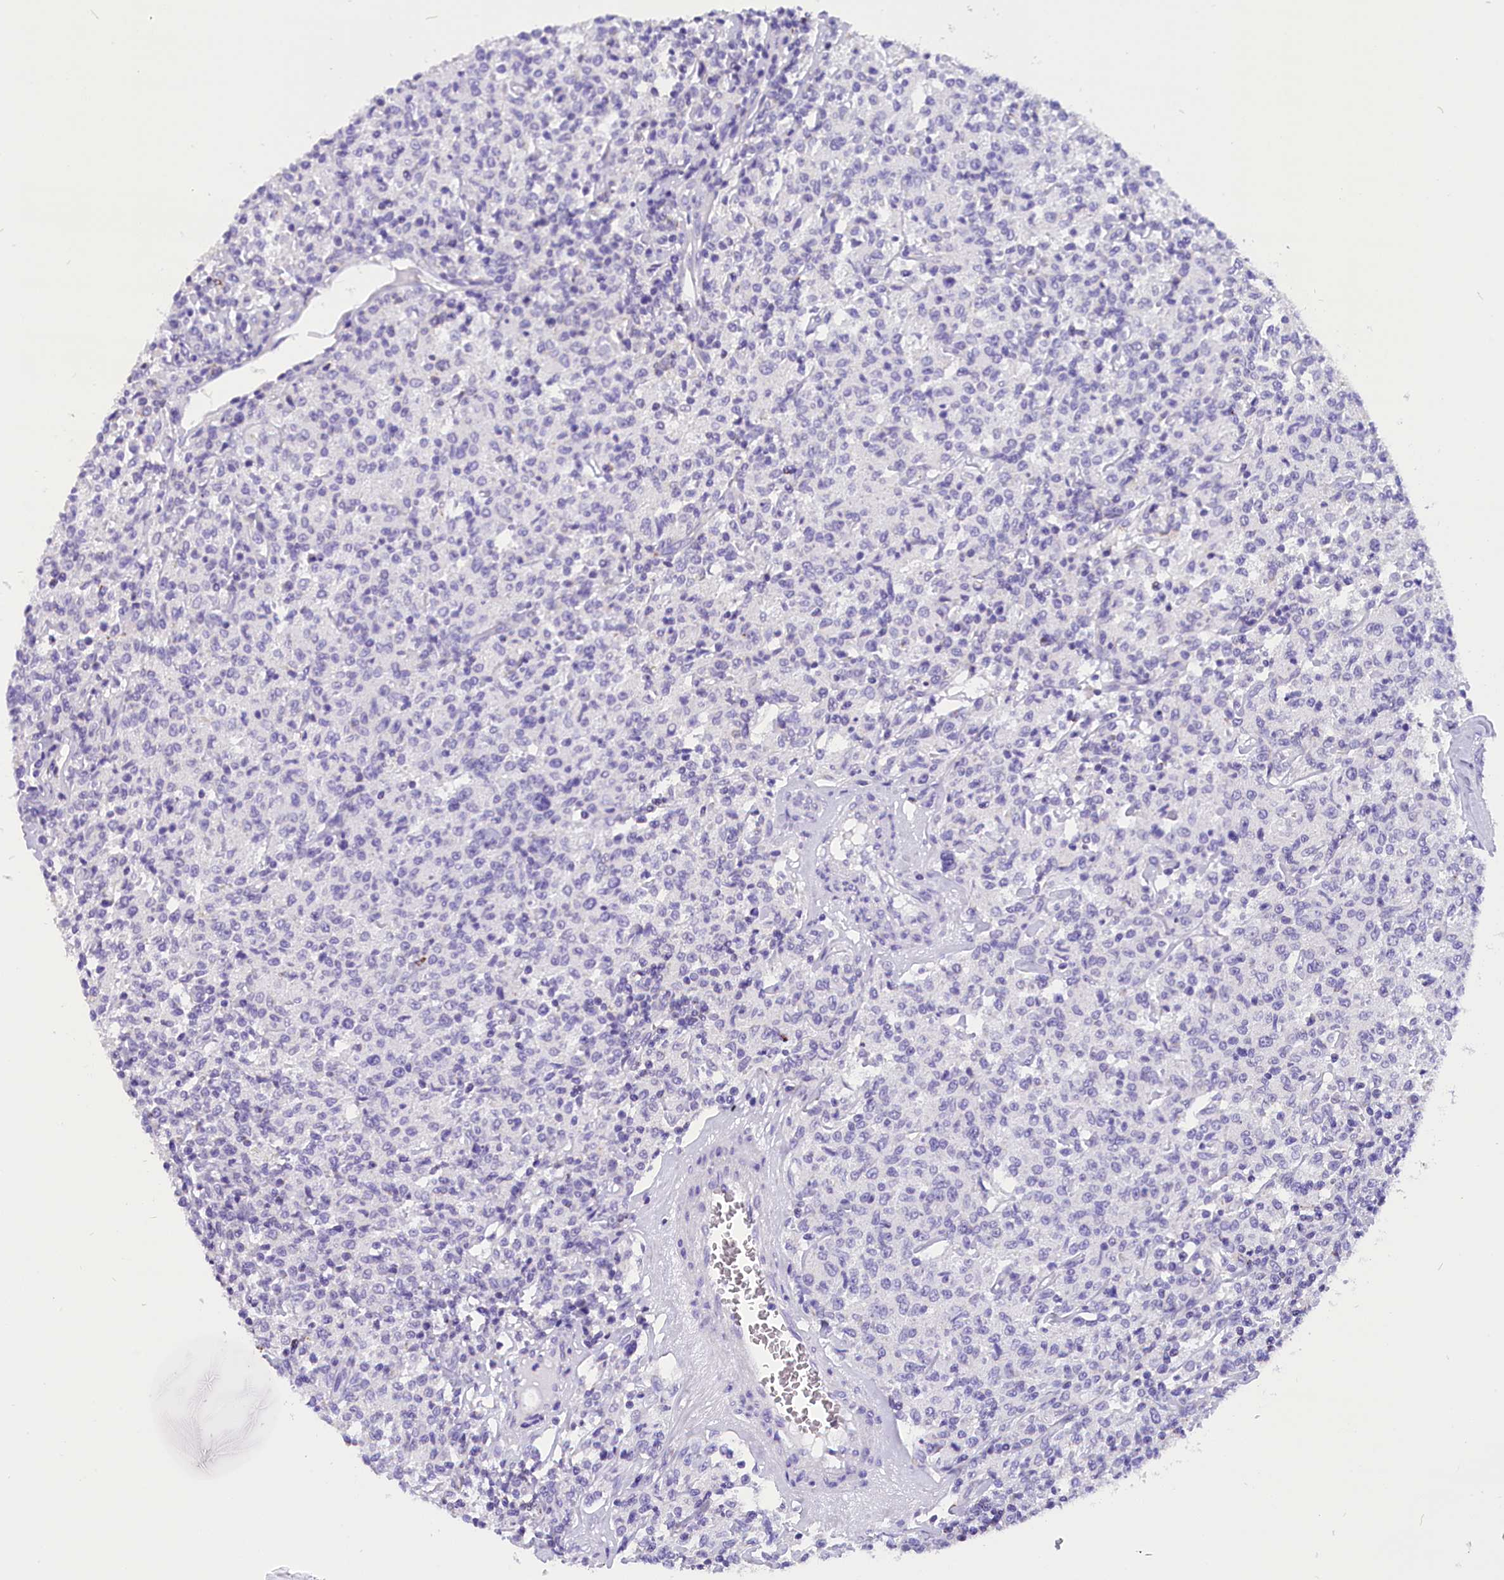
{"staining": {"intensity": "negative", "quantity": "none", "location": "none"}, "tissue": "lymphoma", "cell_type": "Tumor cells", "image_type": "cancer", "snomed": [{"axis": "morphology", "description": "Malignant lymphoma, non-Hodgkin's type, Low grade"}, {"axis": "topography", "description": "Small intestine"}], "caption": "Tumor cells are negative for brown protein staining in malignant lymphoma, non-Hodgkin's type (low-grade). (DAB immunohistochemistry (IHC), high magnification).", "gene": "ABAT", "patient": {"sex": "female", "age": 59}}